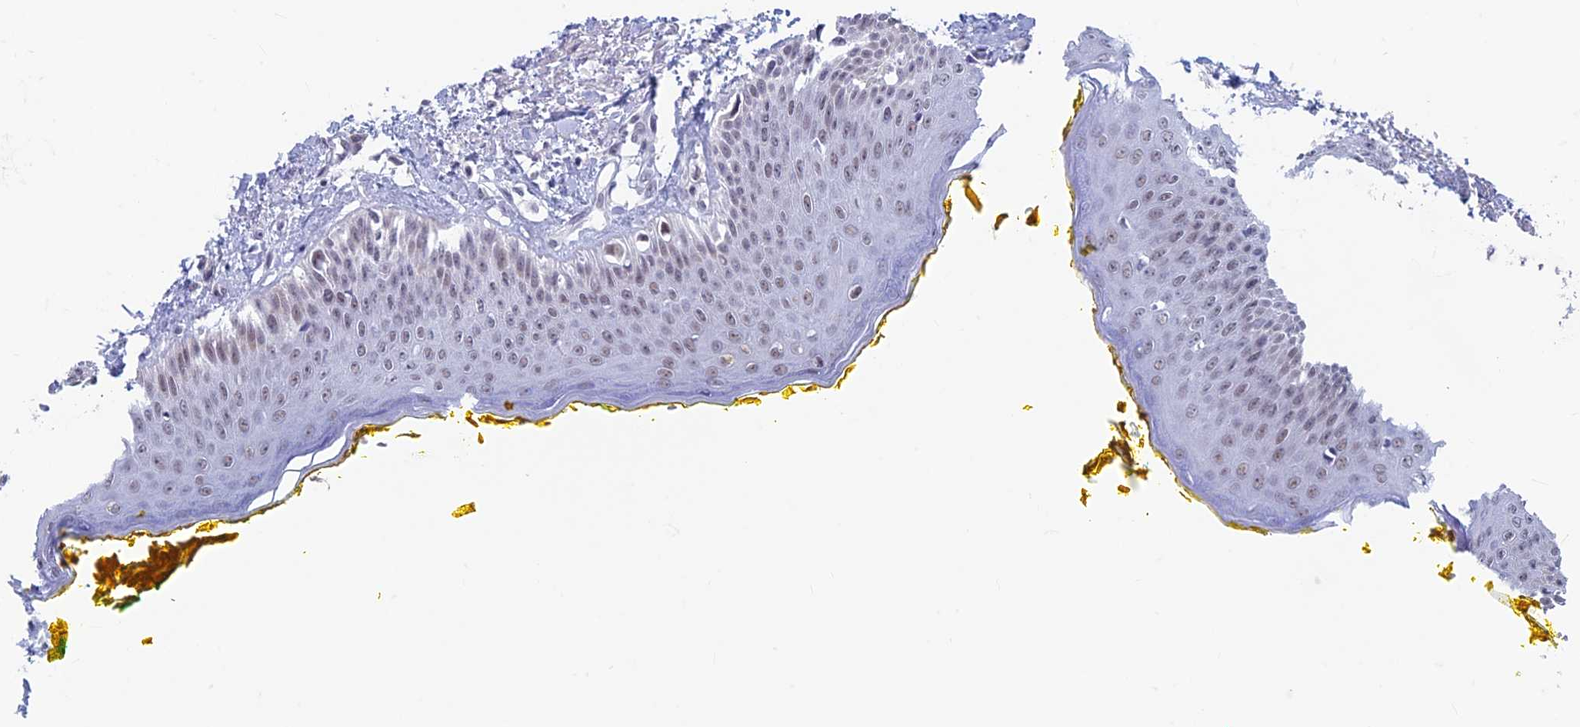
{"staining": {"intensity": "moderate", "quantity": "<25%", "location": "nuclear"}, "tissue": "oral mucosa", "cell_type": "Squamous epithelial cells", "image_type": "normal", "snomed": [{"axis": "morphology", "description": "Normal tissue, NOS"}, {"axis": "topography", "description": "Oral tissue"}], "caption": "IHC micrograph of benign oral mucosa: human oral mucosa stained using immunohistochemistry demonstrates low levels of moderate protein expression localized specifically in the nuclear of squamous epithelial cells, appearing as a nuclear brown color.", "gene": "ASH2L", "patient": {"sex": "female", "age": 70}}